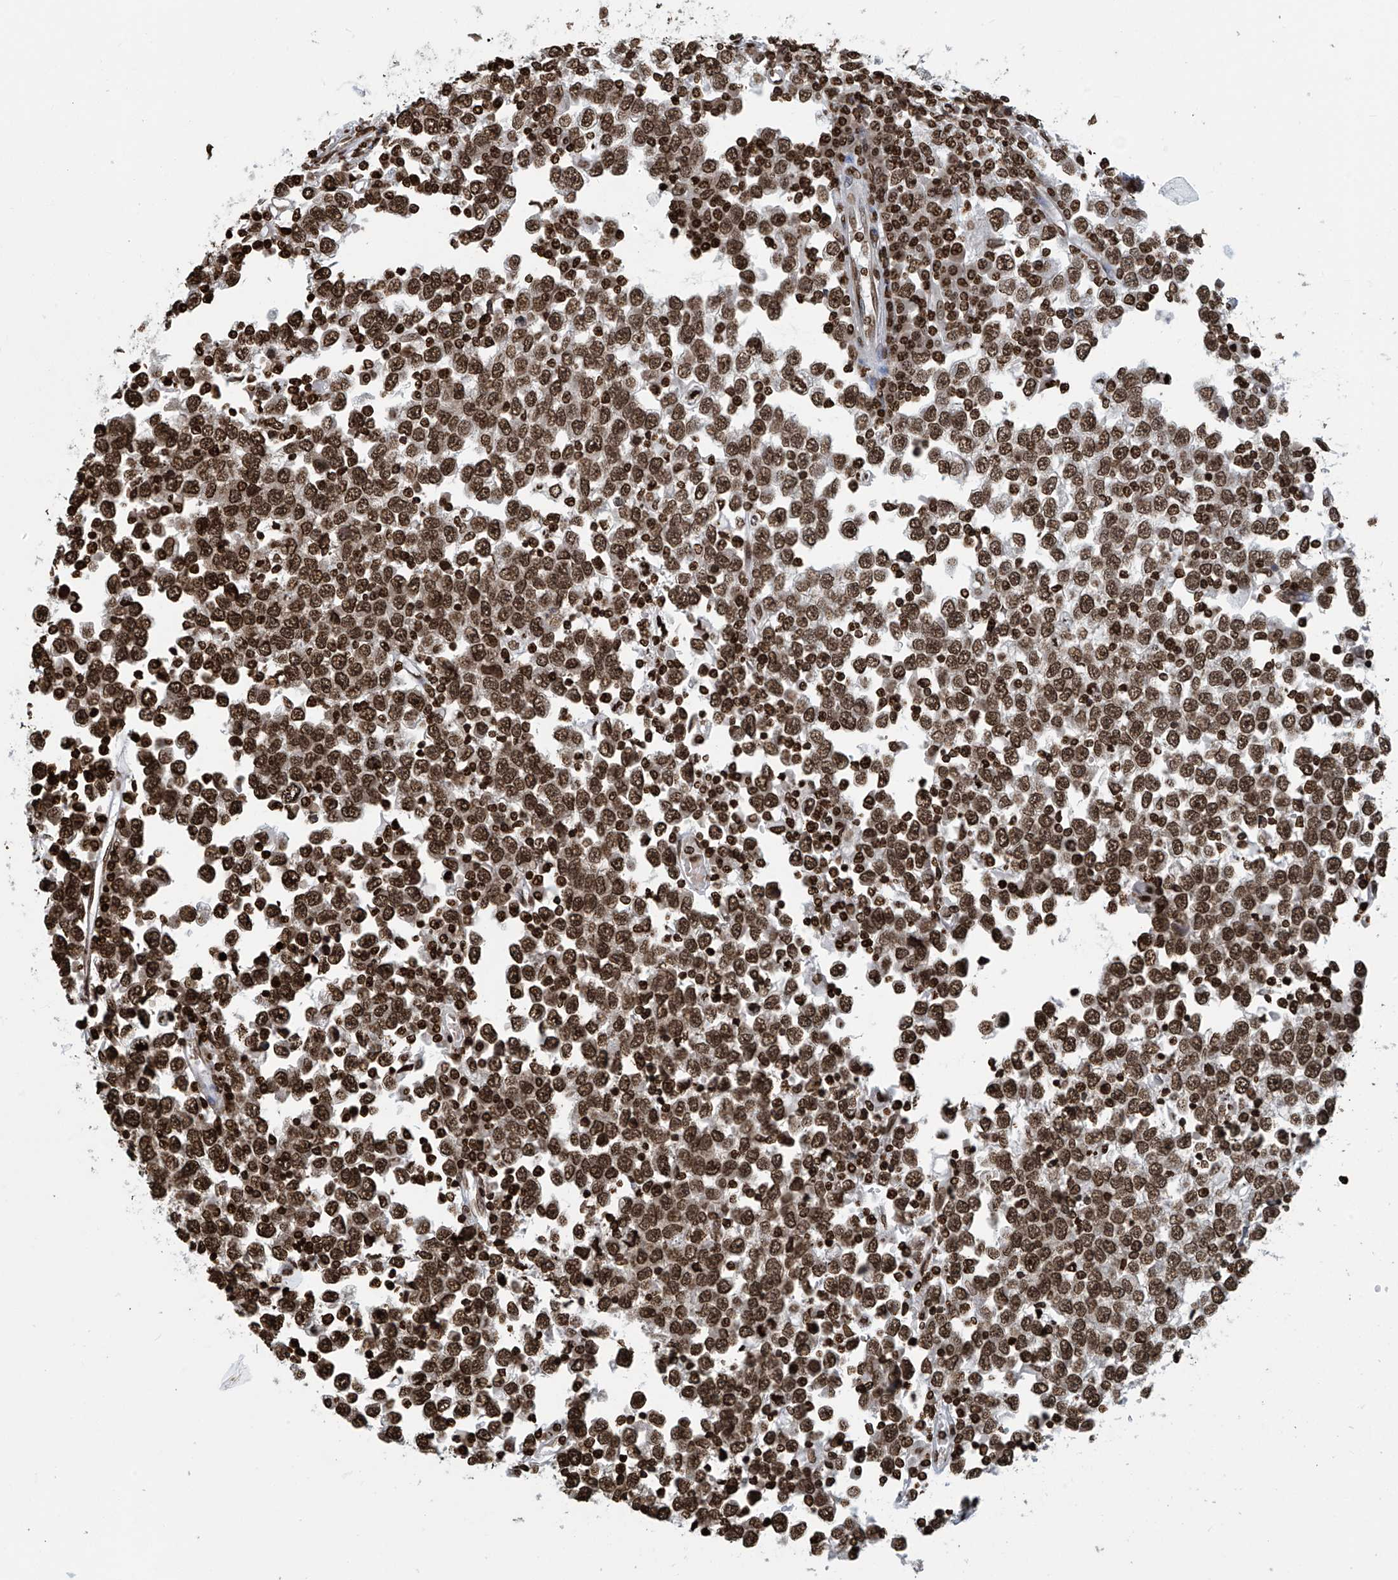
{"staining": {"intensity": "strong", "quantity": ">75%", "location": "nuclear"}, "tissue": "testis cancer", "cell_type": "Tumor cells", "image_type": "cancer", "snomed": [{"axis": "morphology", "description": "Seminoma, NOS"}, {"axis": "topography", "description": "Testis"}], "caption": "Protein expression by IHC reveals strong nuclear expression in approximately >75% of tumor cells in testis seminoma. Using DAB (brown) and hematoxylin (blue) stains, captured at high magnification using brightfield microscopy.", "gene": "DPPA2", "patient": {"sex": "male", "age": 65}}